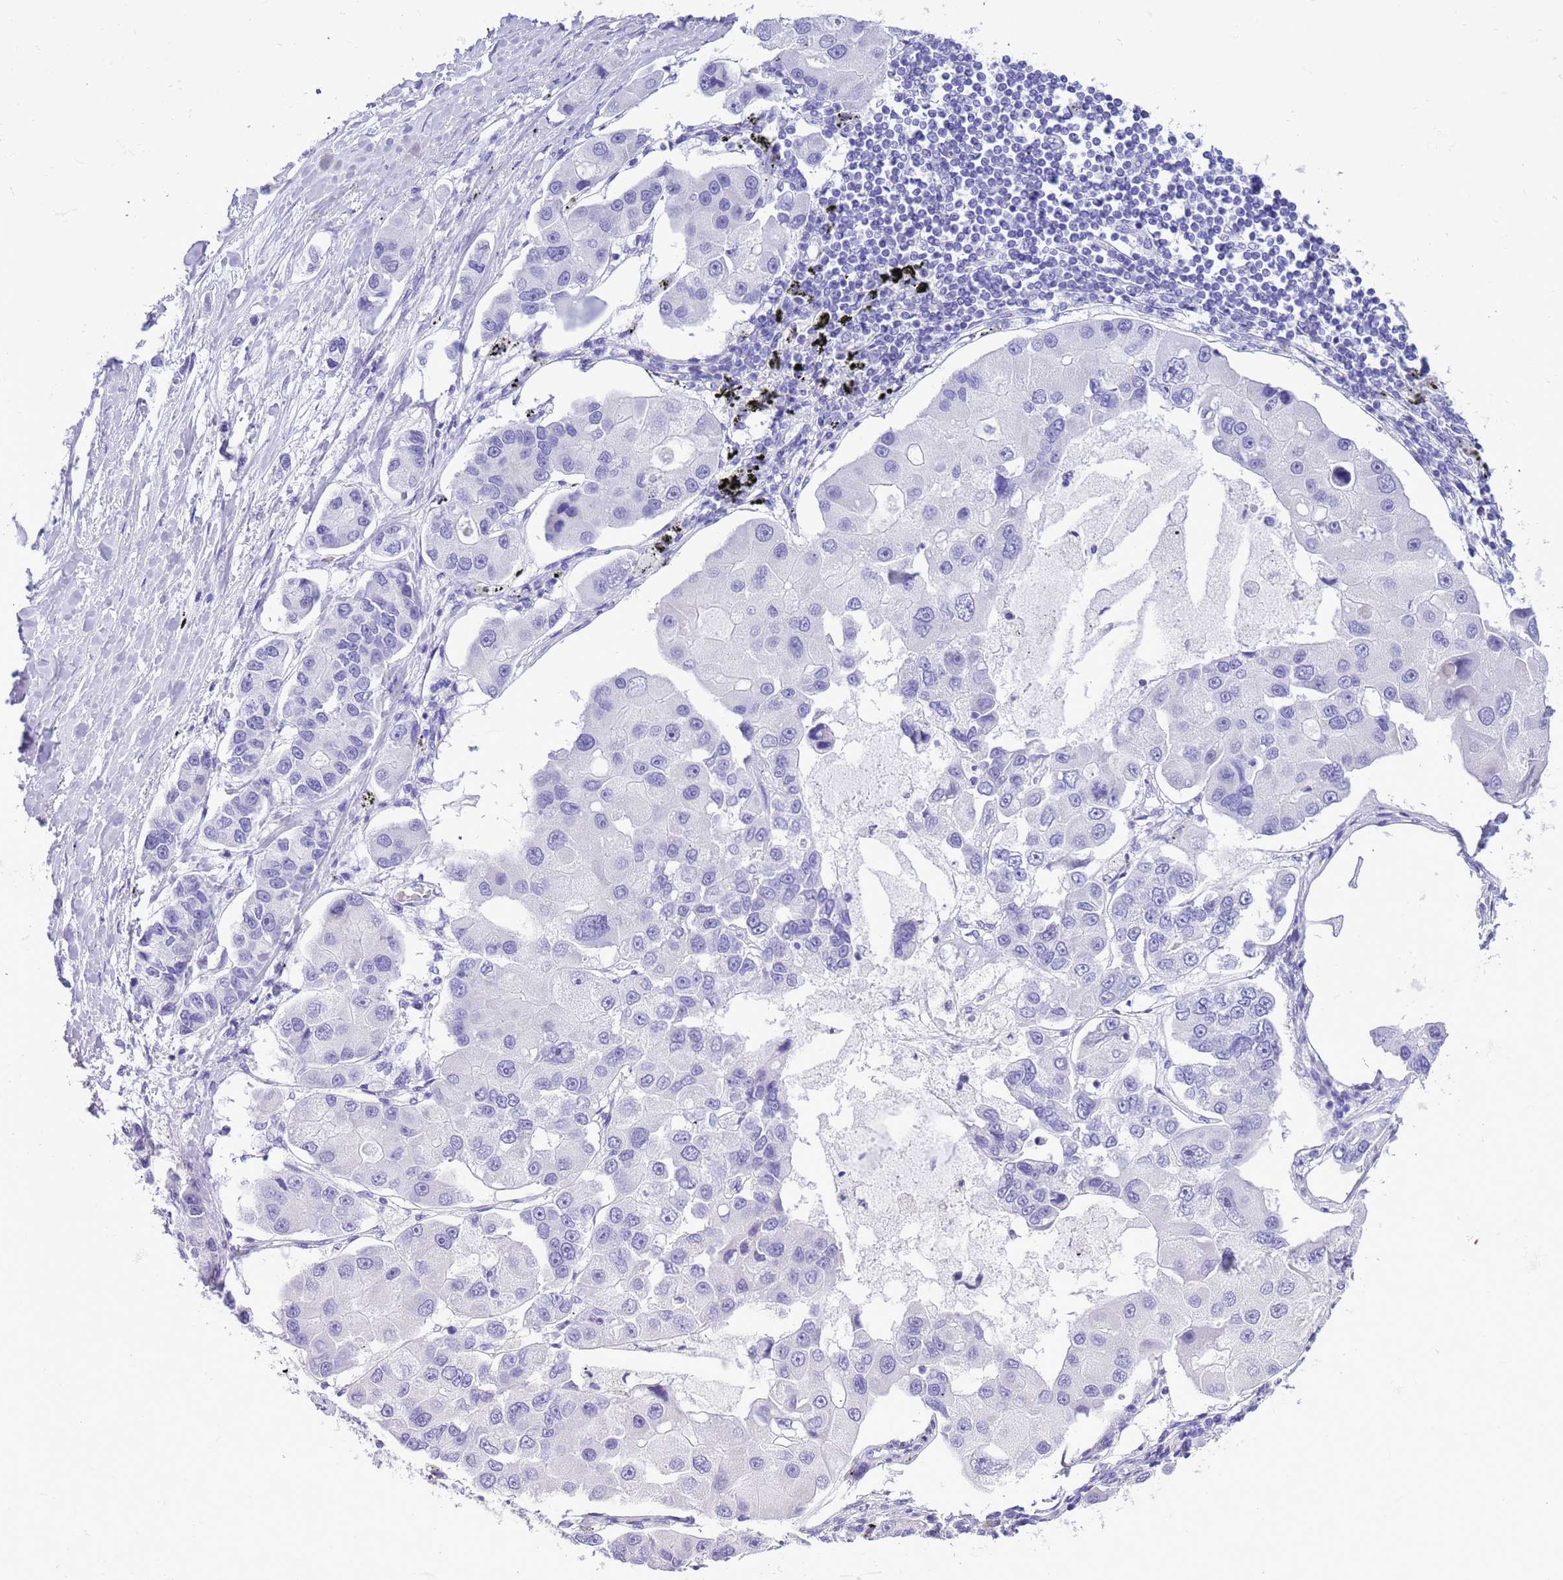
{"staining": {"intensity": "negative", "quantity": "none", "location": "none"}, "tissue": "lung cancer", "cell_type": "Tumor cells", "image_type": "cancer", "snomed": [{"axis": "morphology", "description": "Adenocarcinoma, NOS"}, {"axis": "topography", "description": "Lung"}], "caption": "IHC image of lung adenocarcinoma stained for a protein (brown), which exhibits no positivity in tumor cells.", "gene": "TBC1D10B", "patient": {"sex": "female", "age": 54}}